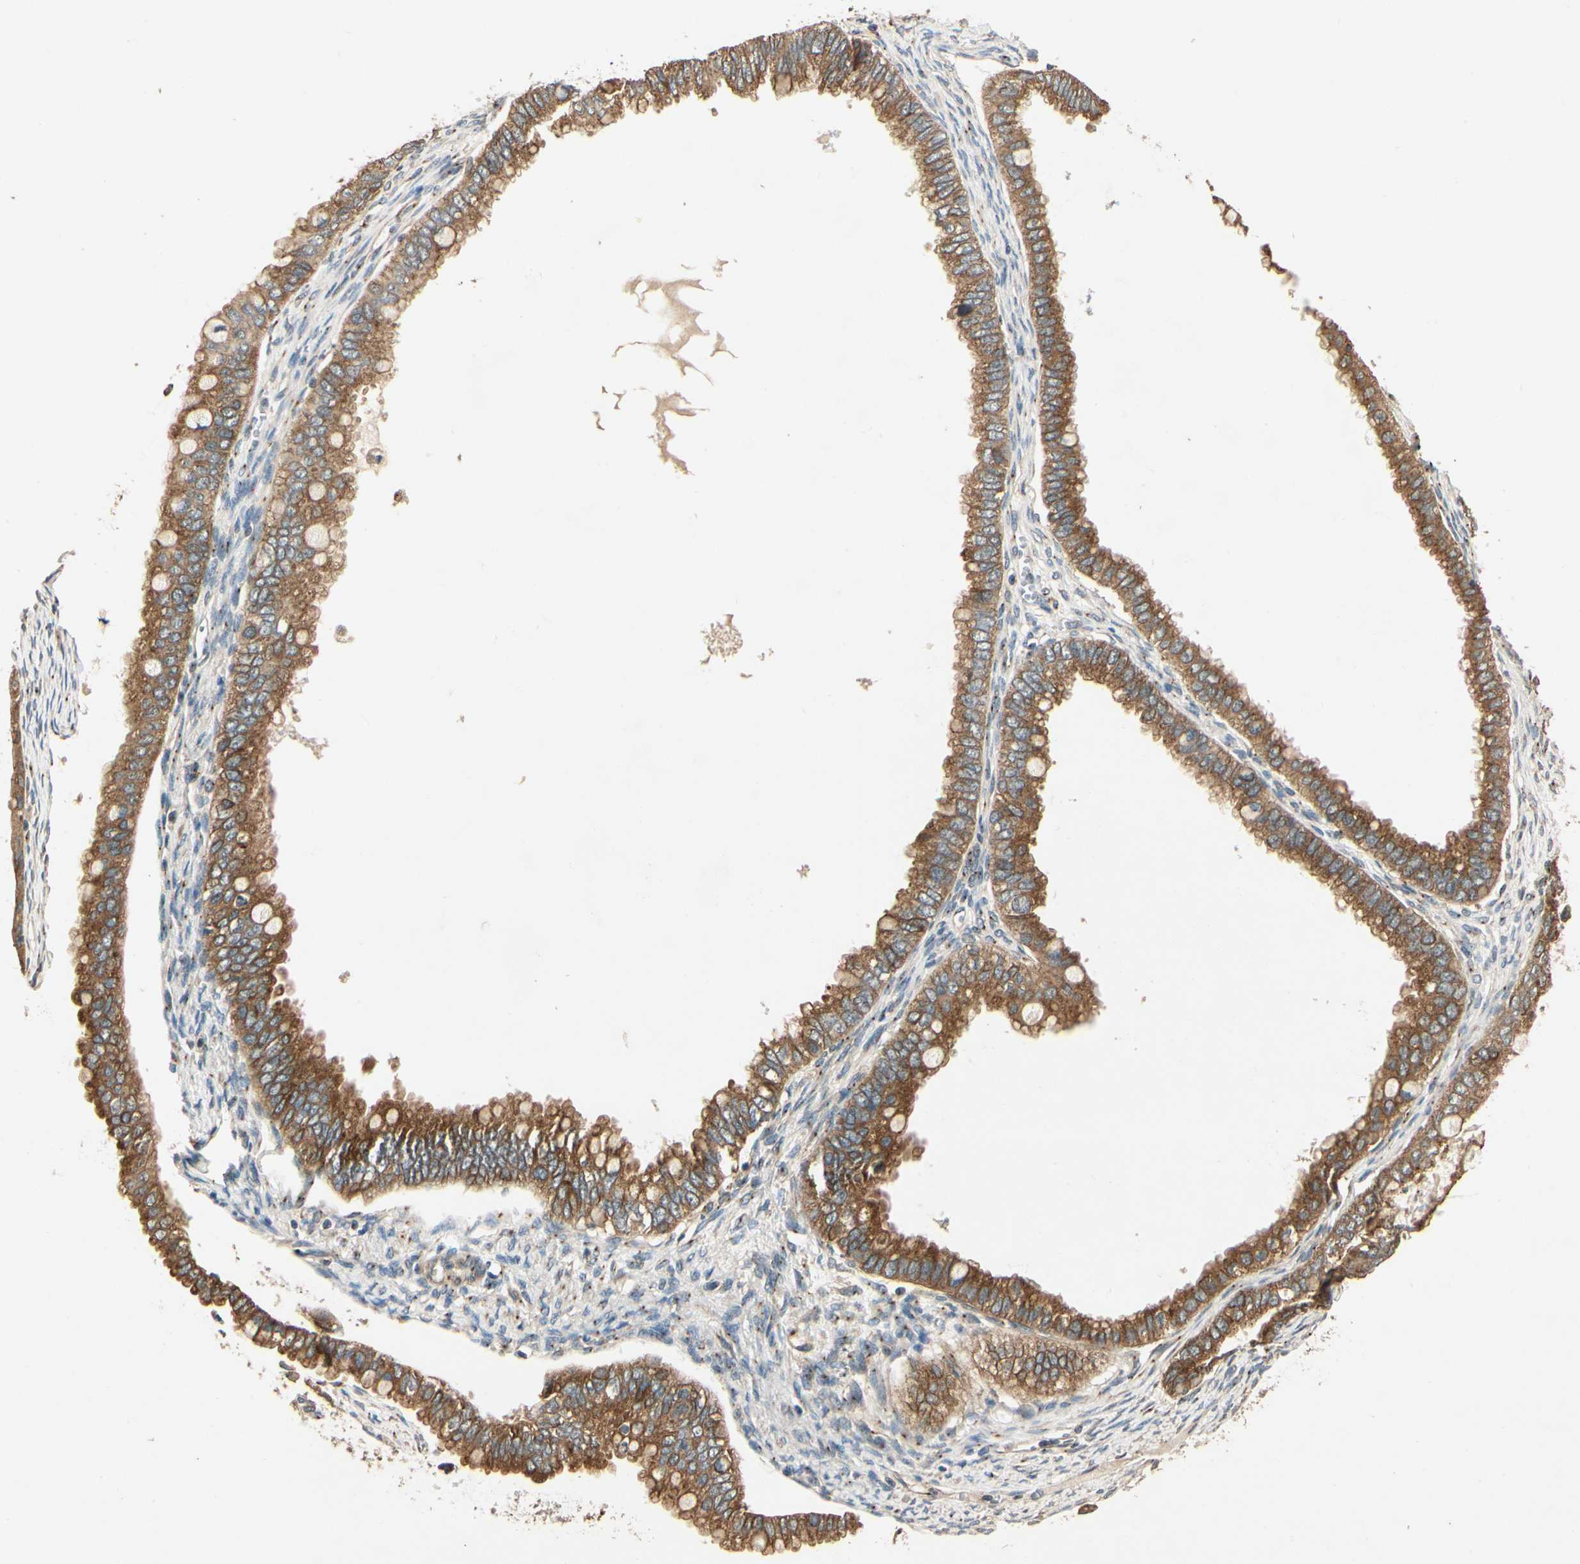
{"staining": {"intensity": "strong", "quantity": ">75%", "location": "cytoplasmic/membranous"}, "tissue": "ovarian cancer", "cell_type": "Tumor cells", "image_type": "cancer", "snomed": [{"axis": "morphology", "description": "Cystadenocarcinoma, mucinous, NOS"}, {"axis": "topography", "description": "Ovary"}], "caption": "Ovarian cancer was stained to show a protein in brown. There is high levels of strong cytoplasmic/membranous positivity in approximately >75% of tumor cells.", "gene": "AKAP9", "patient": {"sex": "female", "age": 80}}